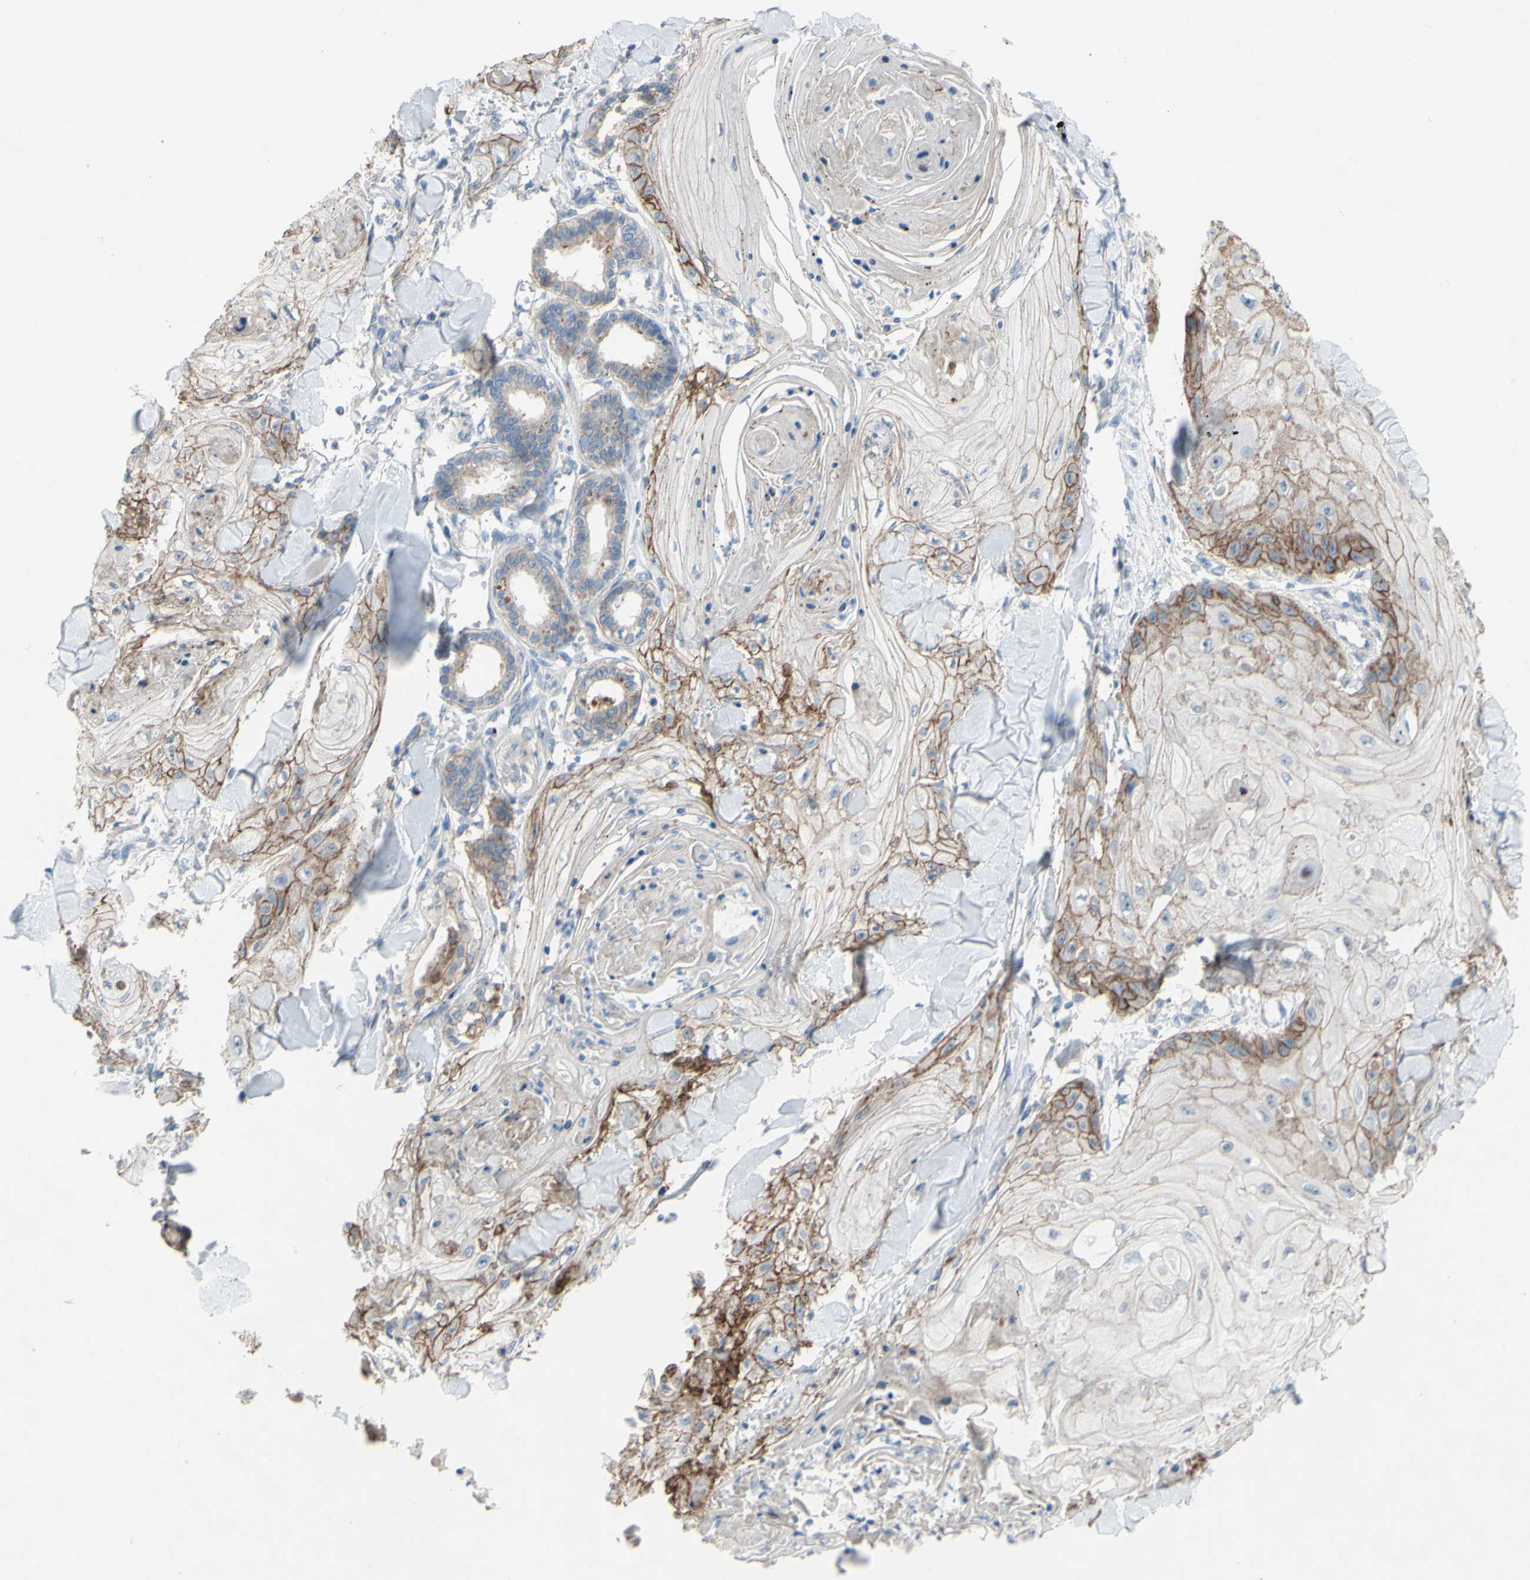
{"staining": {"intensity": "moderate", "quantity": "25%-75%", "location": "cytoplasmic/membranous"}, "tissue": "skin cancer", "cell_type": "Tumor cells", "image_type": "cancer", "snomed": [{"axis": "morphology", "description": "Squamous cell carcinoma, NOS"}, {"axis": "topography", "description": "Skin"}], "caption": "A high-resolution image shows immunohistochemistry (IHC) staining of skin squamous cell carcinoma, which reveals moderate cytoplasmic/membranous positivity in about 25%-75% of tumor cells. The staining was performed using DAB (3,3'-diaminobenzidine) to visualize the protein expression in brown, while the nuclei were stained in blue with hematoxylin (Magnification: 20x).", "gene": "CDCP1", "patient": {"sex": "male", "age": 74}}